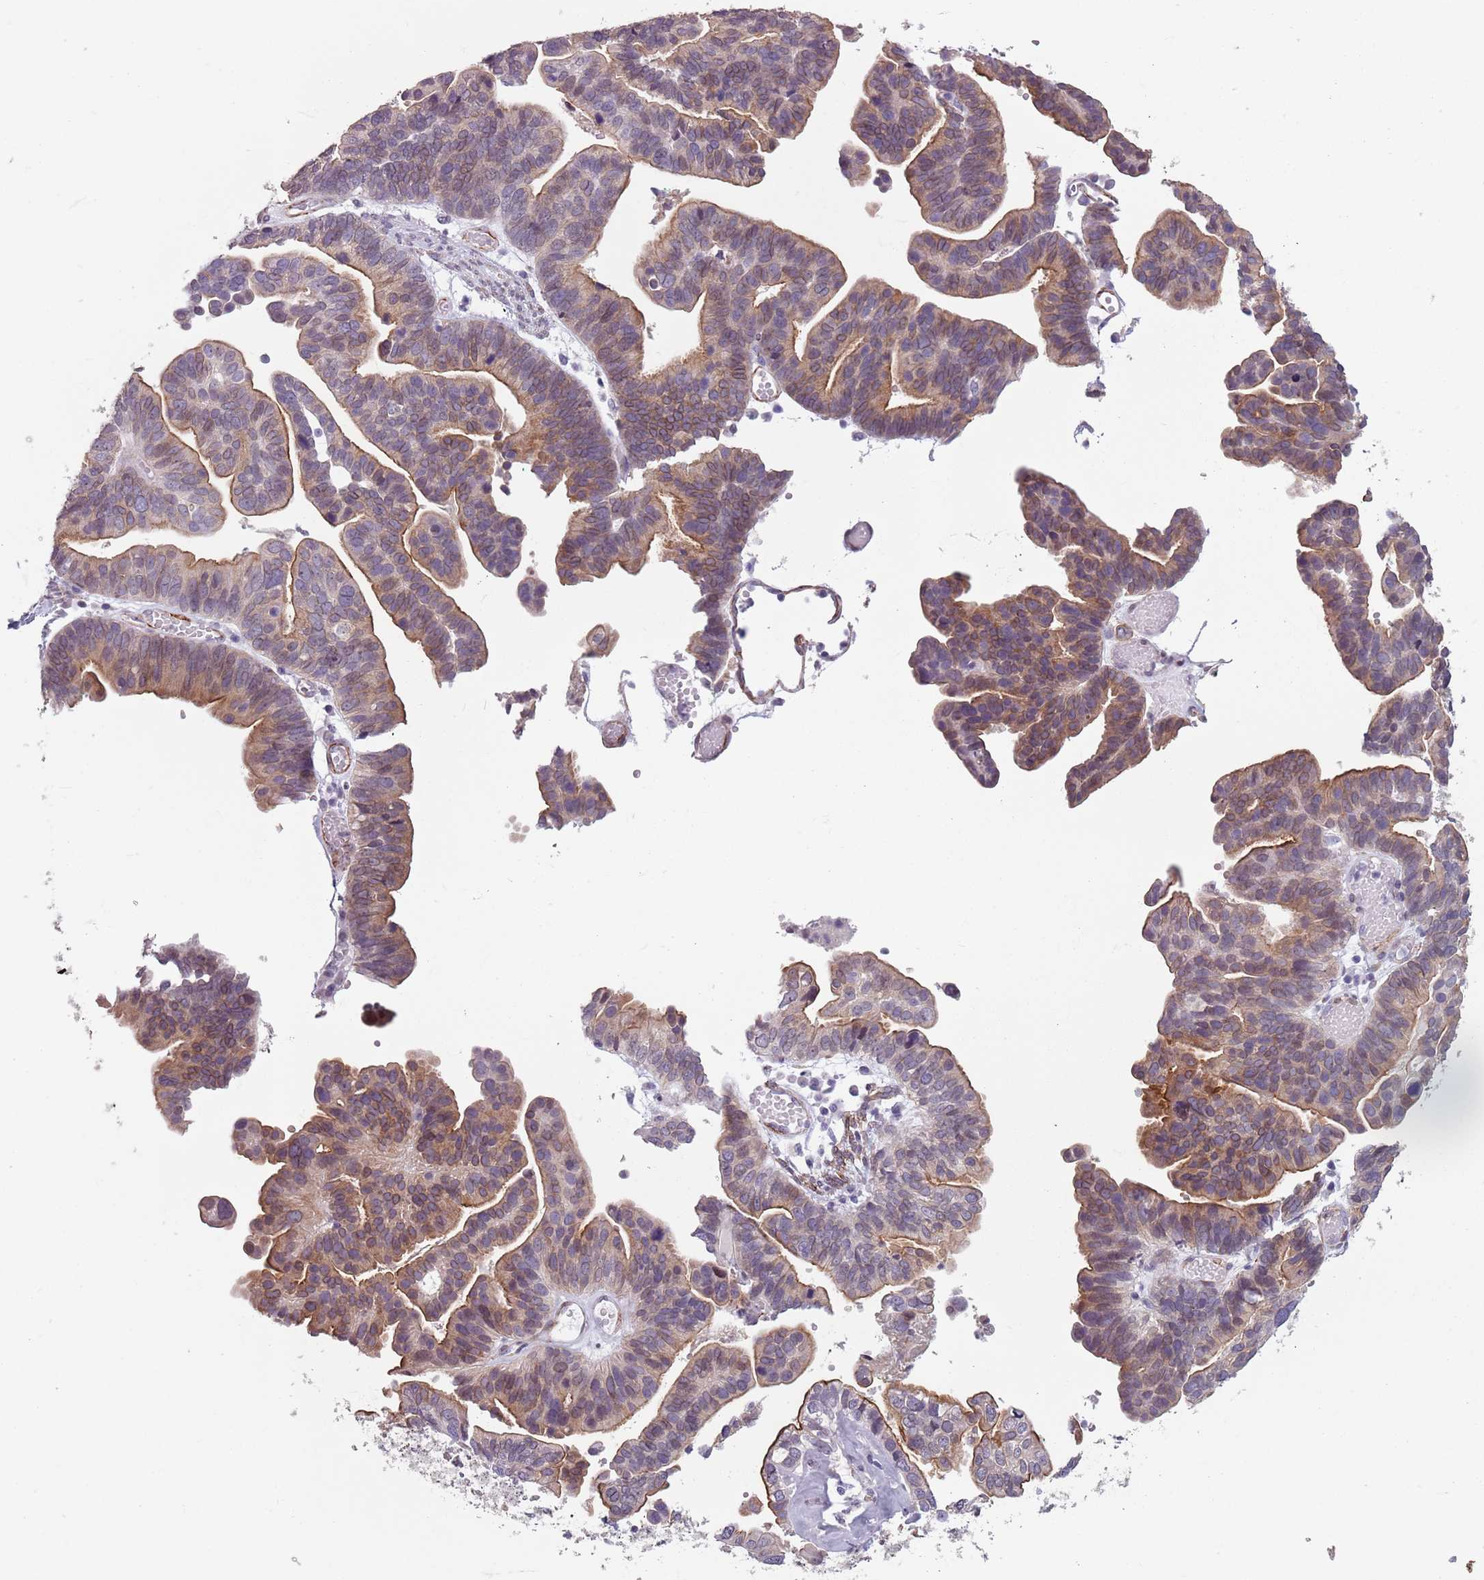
{"staining": {"intensity": "moderate", "quantity": "25%-75%", "location": "cytoplasmic/membranous"}, "tissue": "ovarian cancer", "cell_type": "Tumor cells", "image_type": "cancer", "snomed": [{"axis": "morphology", "description": "Cystadenocarcinoma, serous, NOS"}, {"axis": "topography", "description": "Ovary"}], "caption": "Immunohistochemical staining of ovarian serous cystadenocarcinoma displays medium levels of moderate cytoplasmic/membranous protein expression in about 25%-75% of tumor cells. (DAB IHC with brightfield microscopy, high magnification).", "gene": "TMC4", "patient": {"sex": "female", "age": 56}}